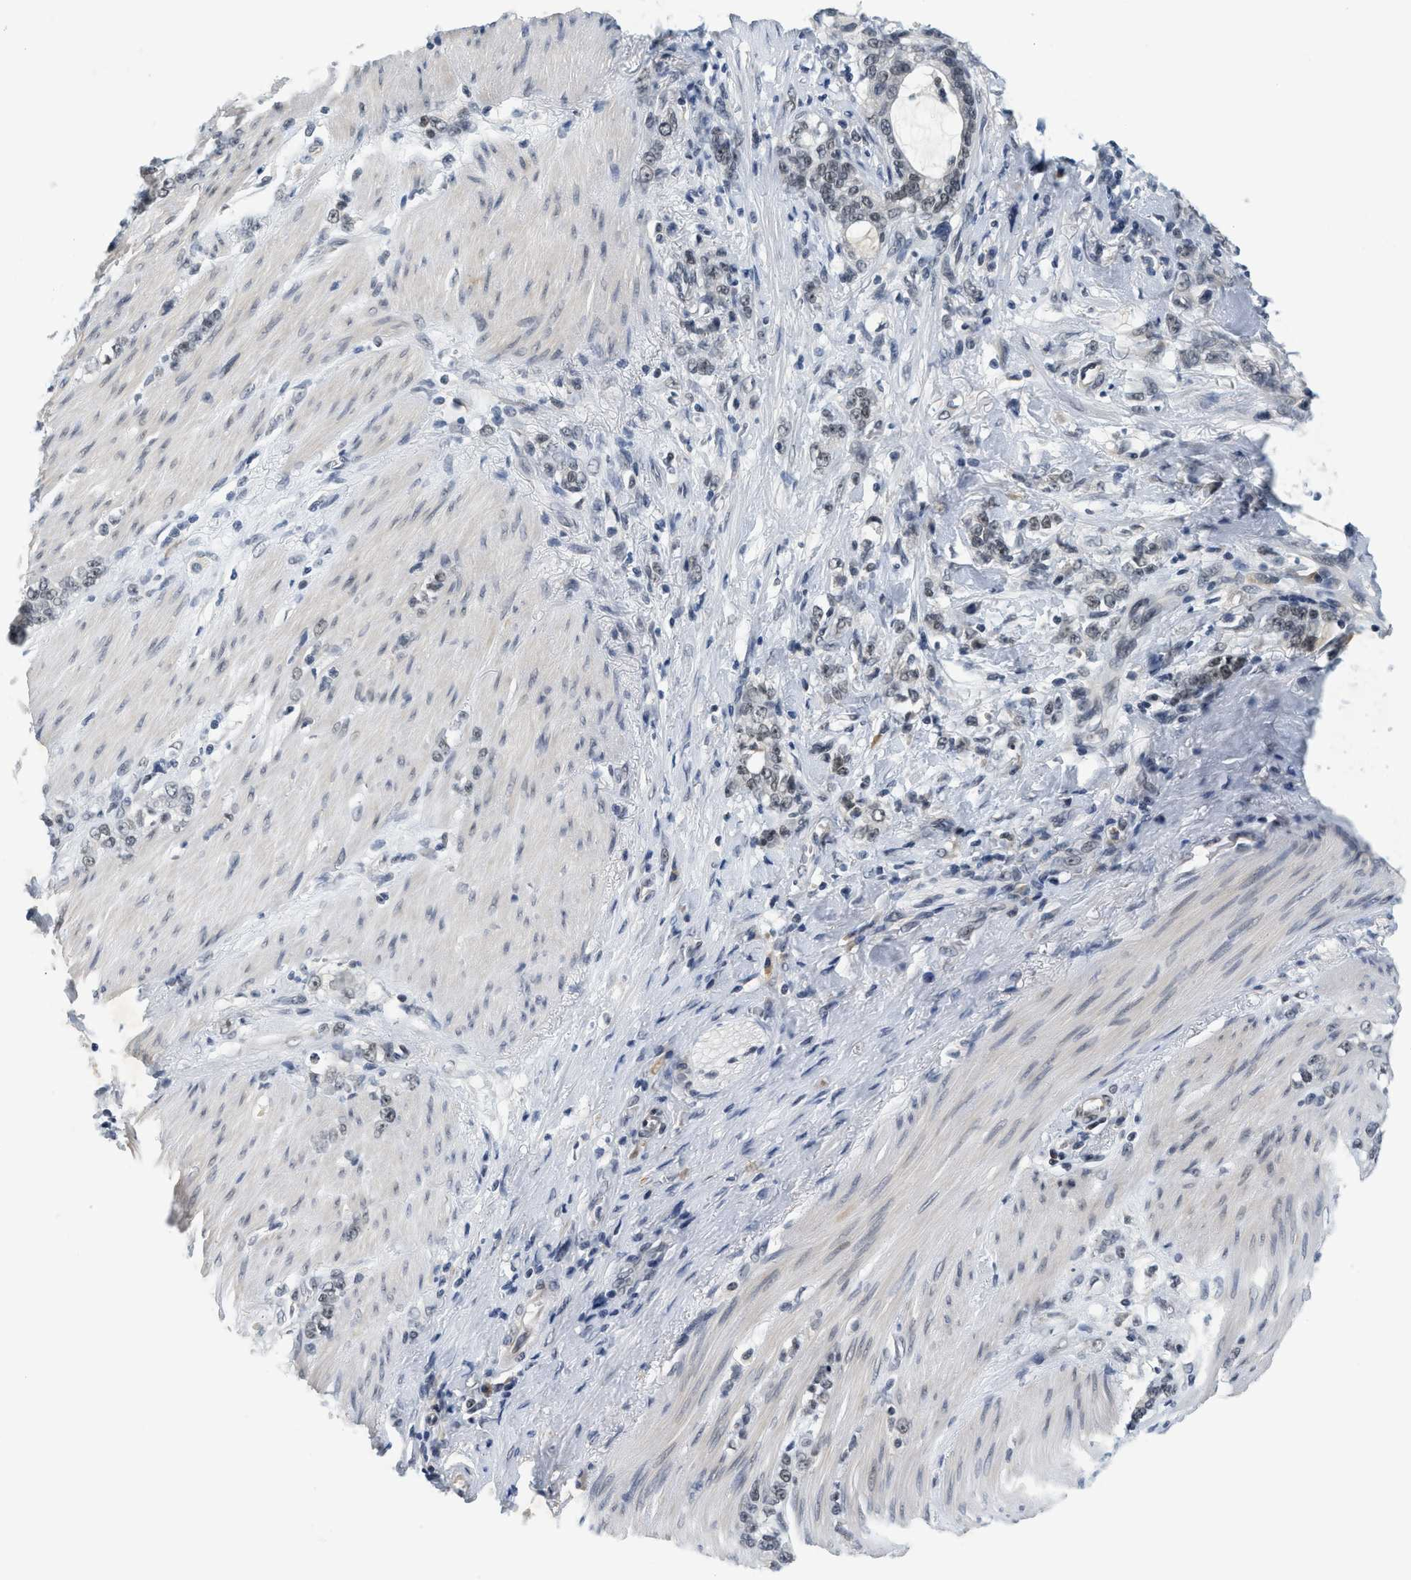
{"staining": {"intensity": "weak", "quantity": "25%-75%", "location": "nuclear"}, "tissue": "stomach cancer", "cell_type": "Tumor cells", "image_type": "cancer", "snomed": [{"axis": "morphology", "description": "Adenocarcinoma, NOS"}, {"axis": "topography", "description": "Stomach, lower"}], "caption": "IHC of adenocarcinoma (stomach) shows low levels of weak nuclear positivity in approximately 25%-75% of tumor cells.", "gene": "MZF1", "patient": {"sex": "male", "age": 88}}